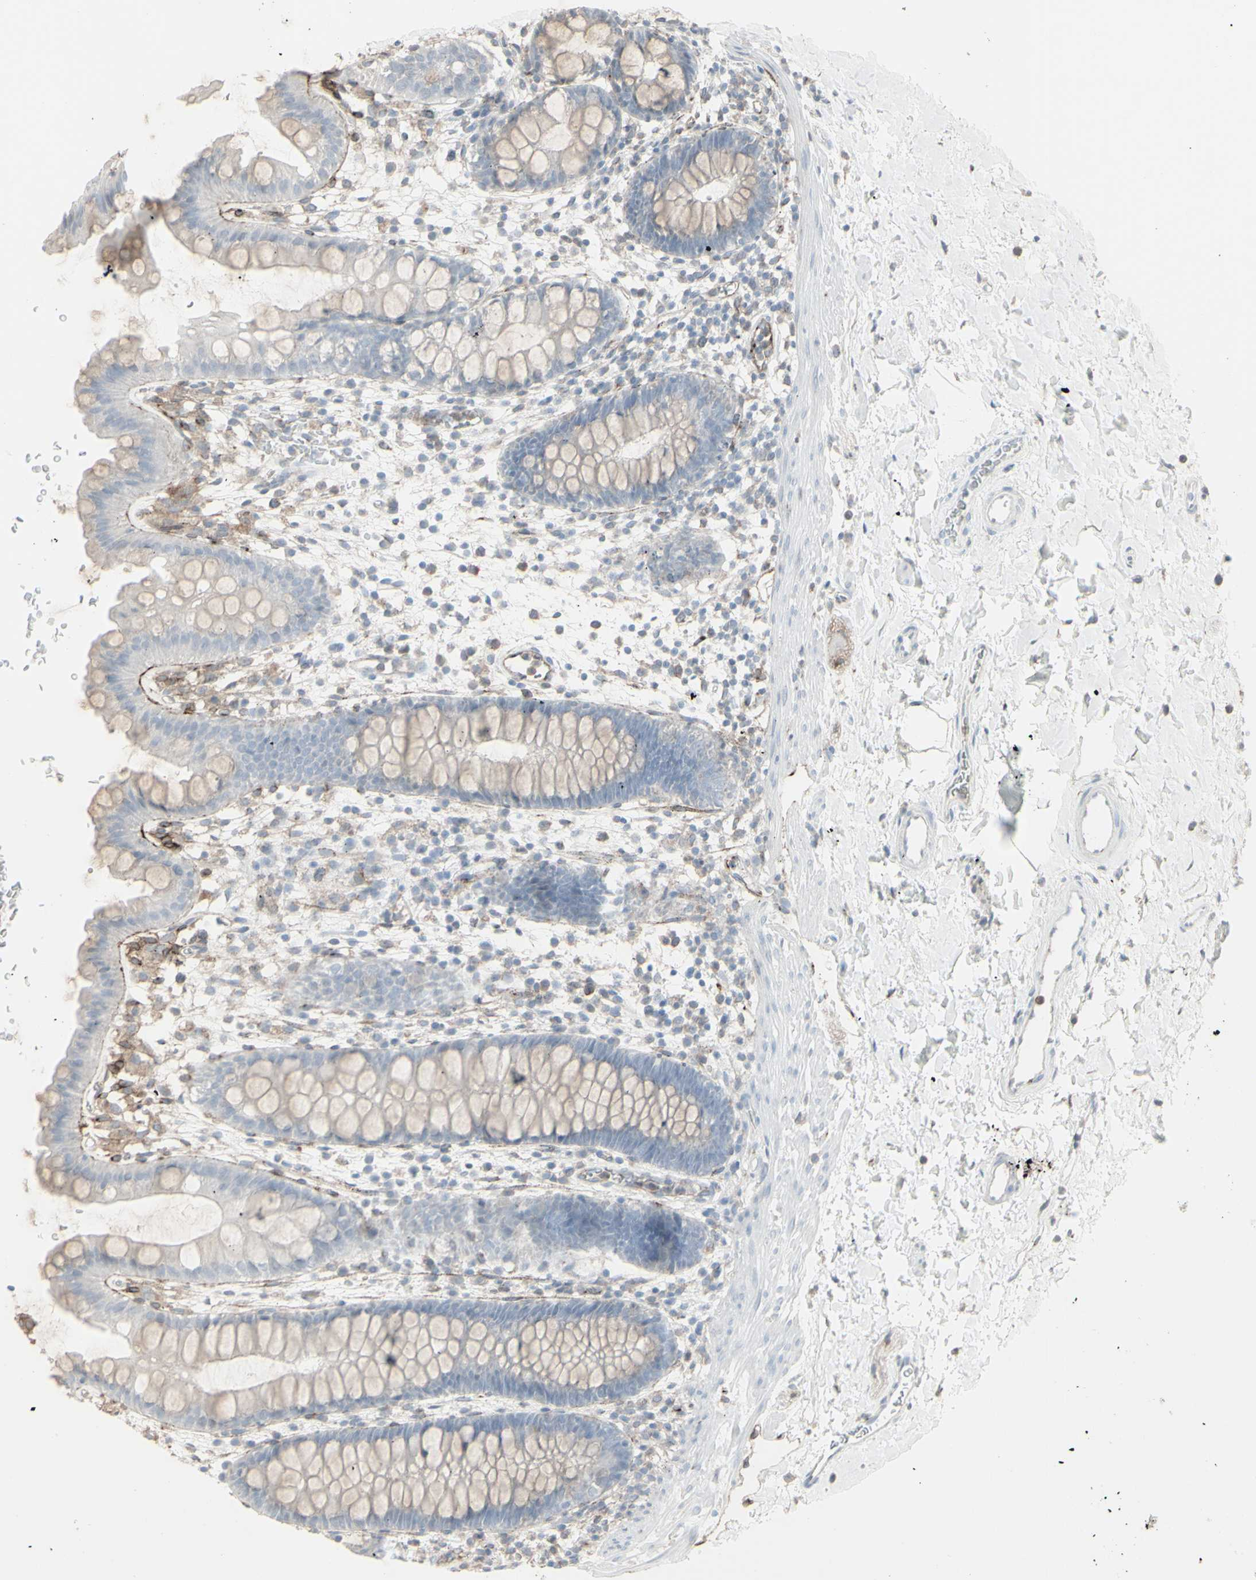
{"staining": {"intensity": "weak", "quantity": "<25%", "location": "cytoplasmic/membranous"}, "tissue": "rectum", "cell_type": "Glandular cells", "image_type": "normal", "snomed": [{"axis": "morphology", "description": "Normal tissue, NOS"}, {"axis": "topography", "description": "Rectum"}], "caption": "Immunohistochemistry micrograph of normal human rectum stained for a protein (brown), which reveals no expression in glandular cells.", "gene": "GJA1", "patient": {"sex": "female", "age": 24}}